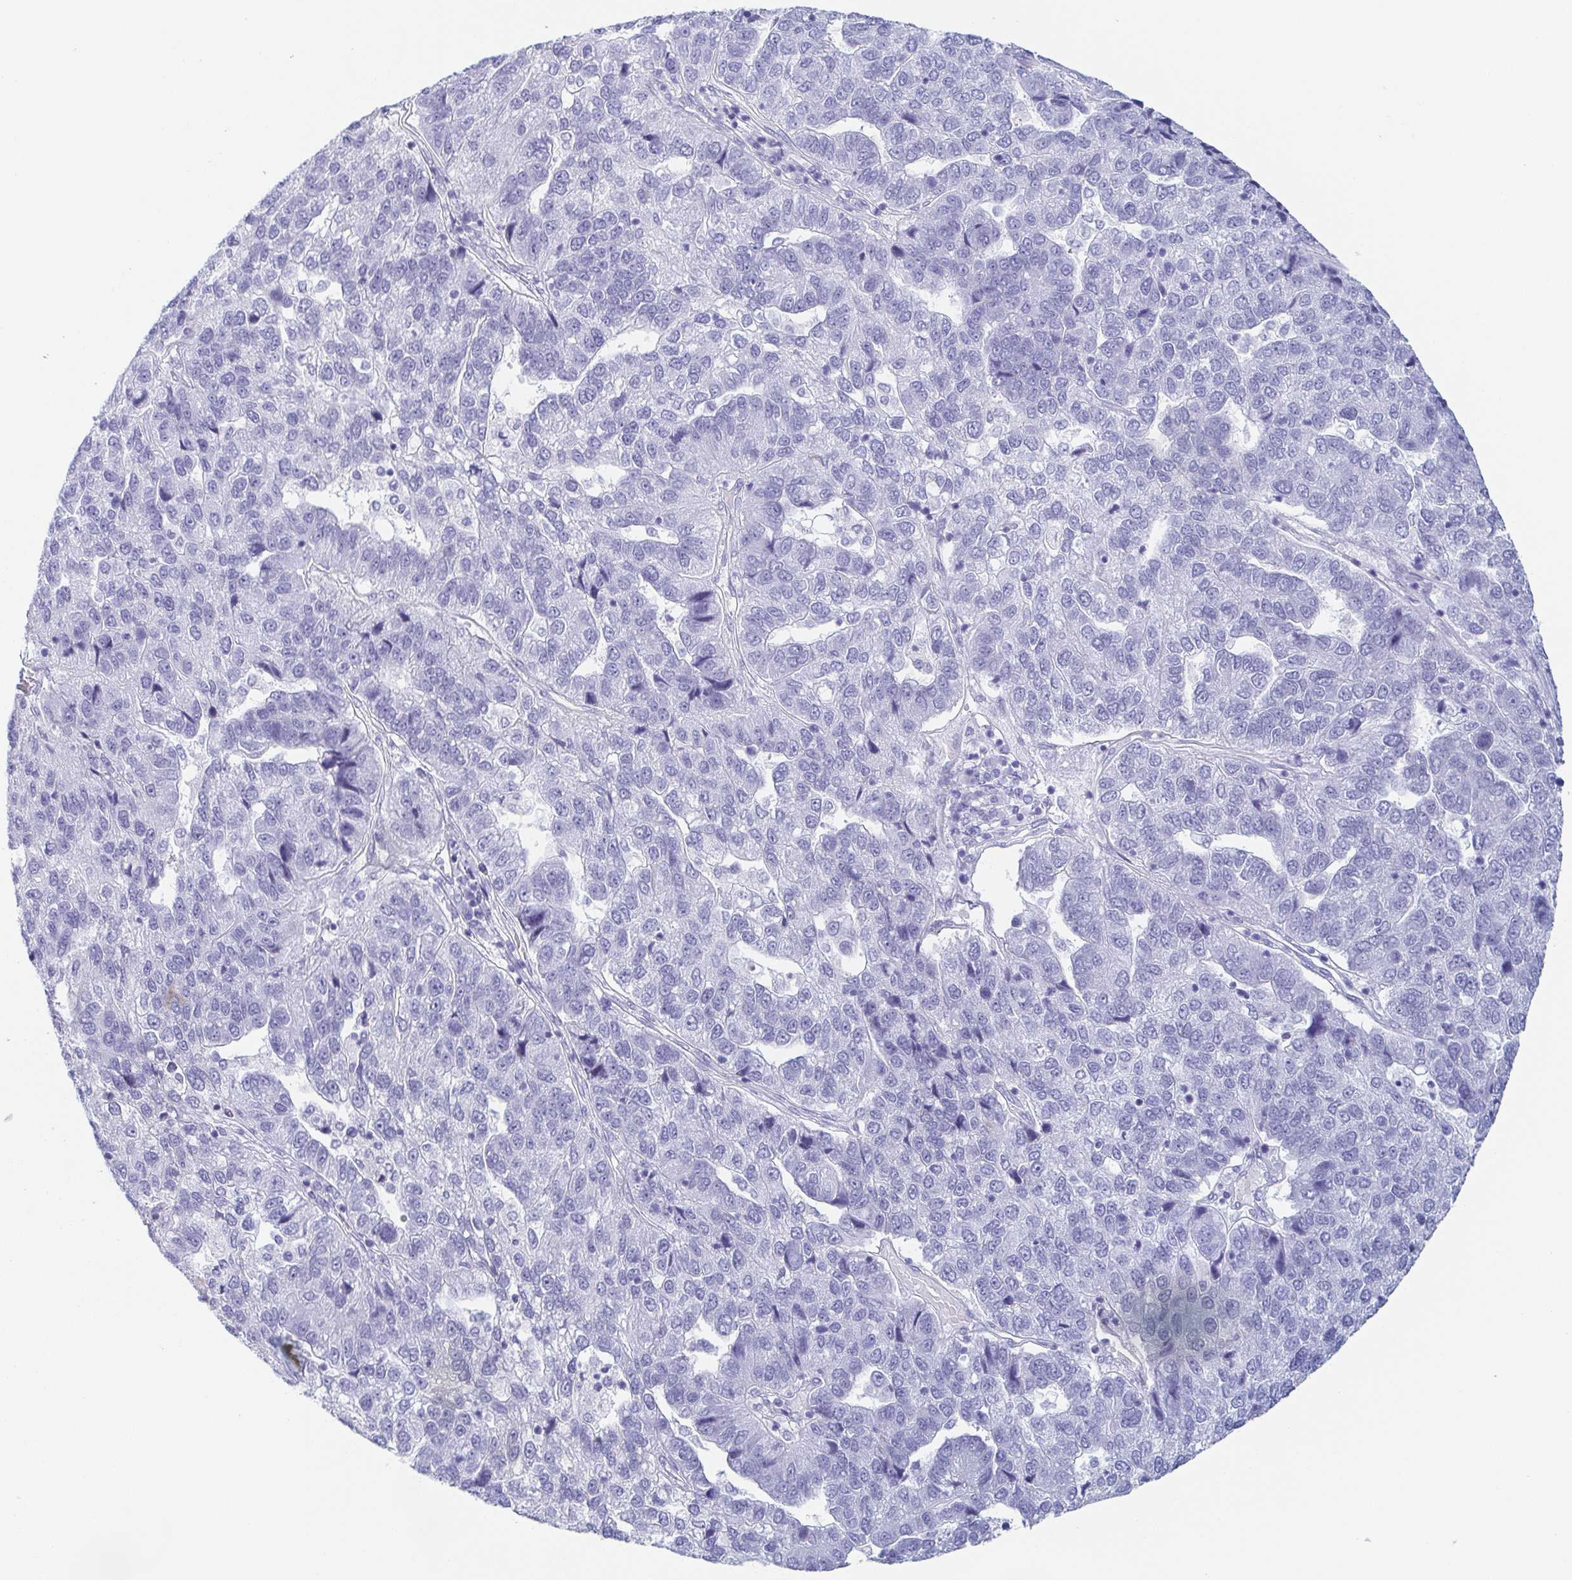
{"staining": {"intensity": "negative", "quantity": "none", "location": "none"}, "tissue": "pancreatic cancer", "cell_type": "Tumor cells", "image_type": "cancer", "snomed": [{"axis": "morphology", "description": "Adenocarcinoma, NOS"}, {"axis": "topography", "description": "Pancreas"}], "caption": "This is an IHC image of pancreatic cancer (adenocarcinoma). There is no staining in tumor cells.", "gene": "ZG16B", "patient": {"sex": "female", "age": 61}}